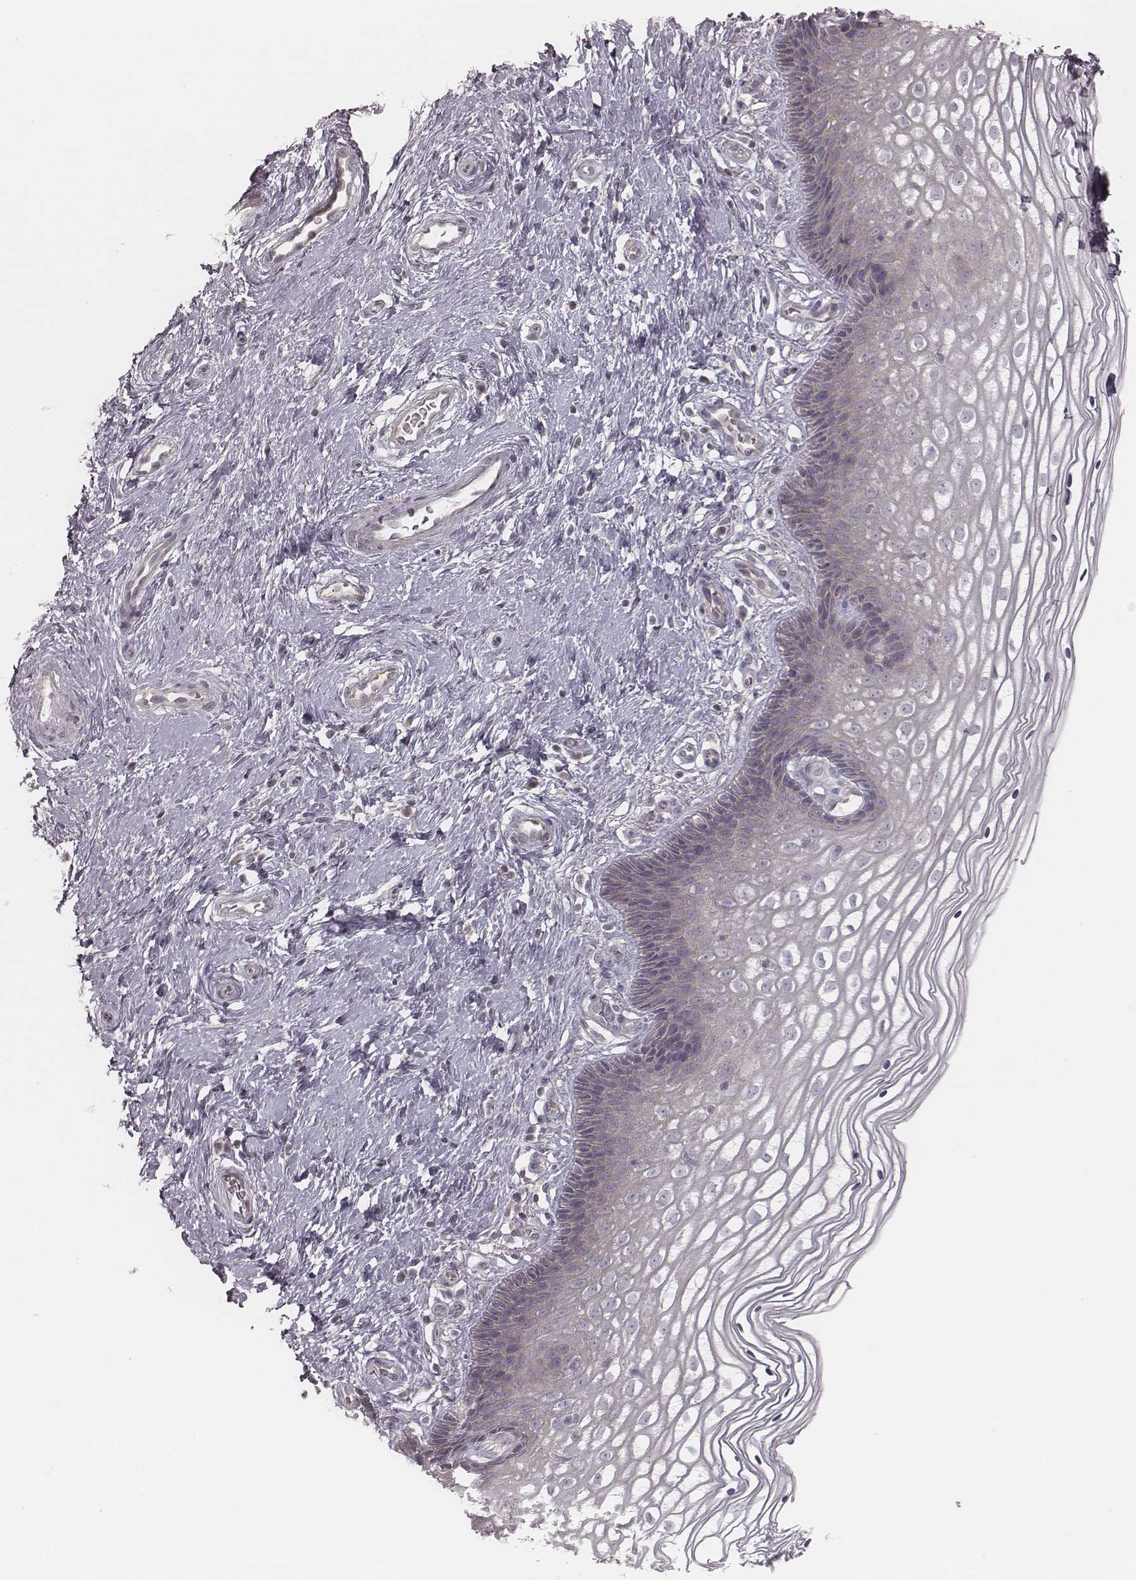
{"staining": {"intensity": "negative", "quantity": "none", "location": "none"}, "tissue": "cervix", "cell_type": "Glandular cells", "image_type": "normal", "snomed": [{"axis": "morphology", "description": "Normal tissue, NOS"}, {"axis": "topography", "description": "Cervix"}], "caption": "Immunohistochemical staining of benign cervix demonstrates no significant expression in glandular cells. (DAB IHC visualized using brightfield microscopy, high magnification).", "gene": "TDRD5", "patient": {"sex": "female", "age": 34}}